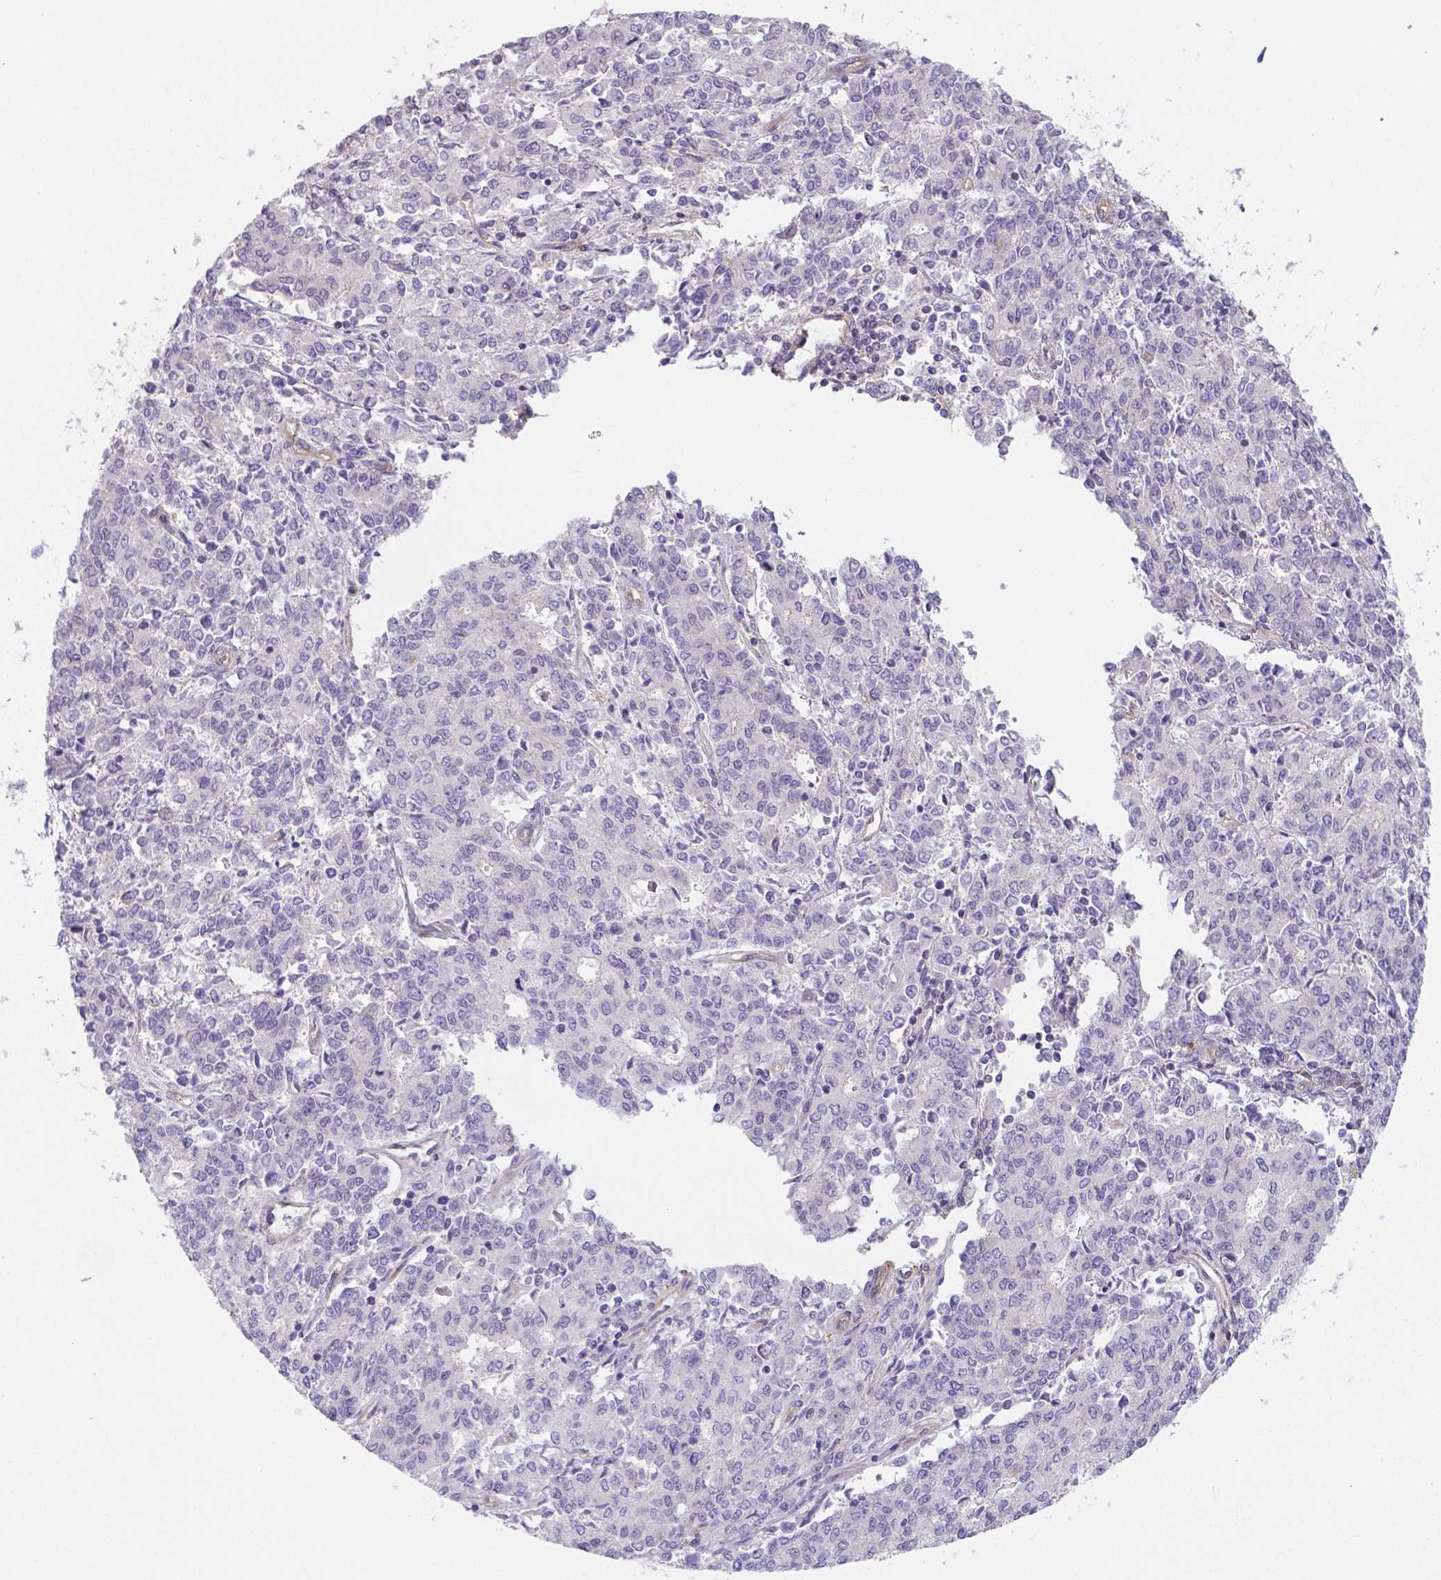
{"staining": {"intensity": "negative", "quantity": "none", "location": "none"}, "tissue": "endometrial cancer", "cell_type": "Tumor cells", "image_type": "cancer", "snomed": [{"axis": "morphology", "description": "Adenocarcinoma, NOS"}, {"axis": "topography", "description": "Endometrium"}], "caption": "High power microscopy histopathology image of an immunohistochemistry image of endometrial adenocarcinoma, revealing no significant staining in tumor cells.", "gene": "CRMP1", "patient": {"sex": "female", "age": 50}}